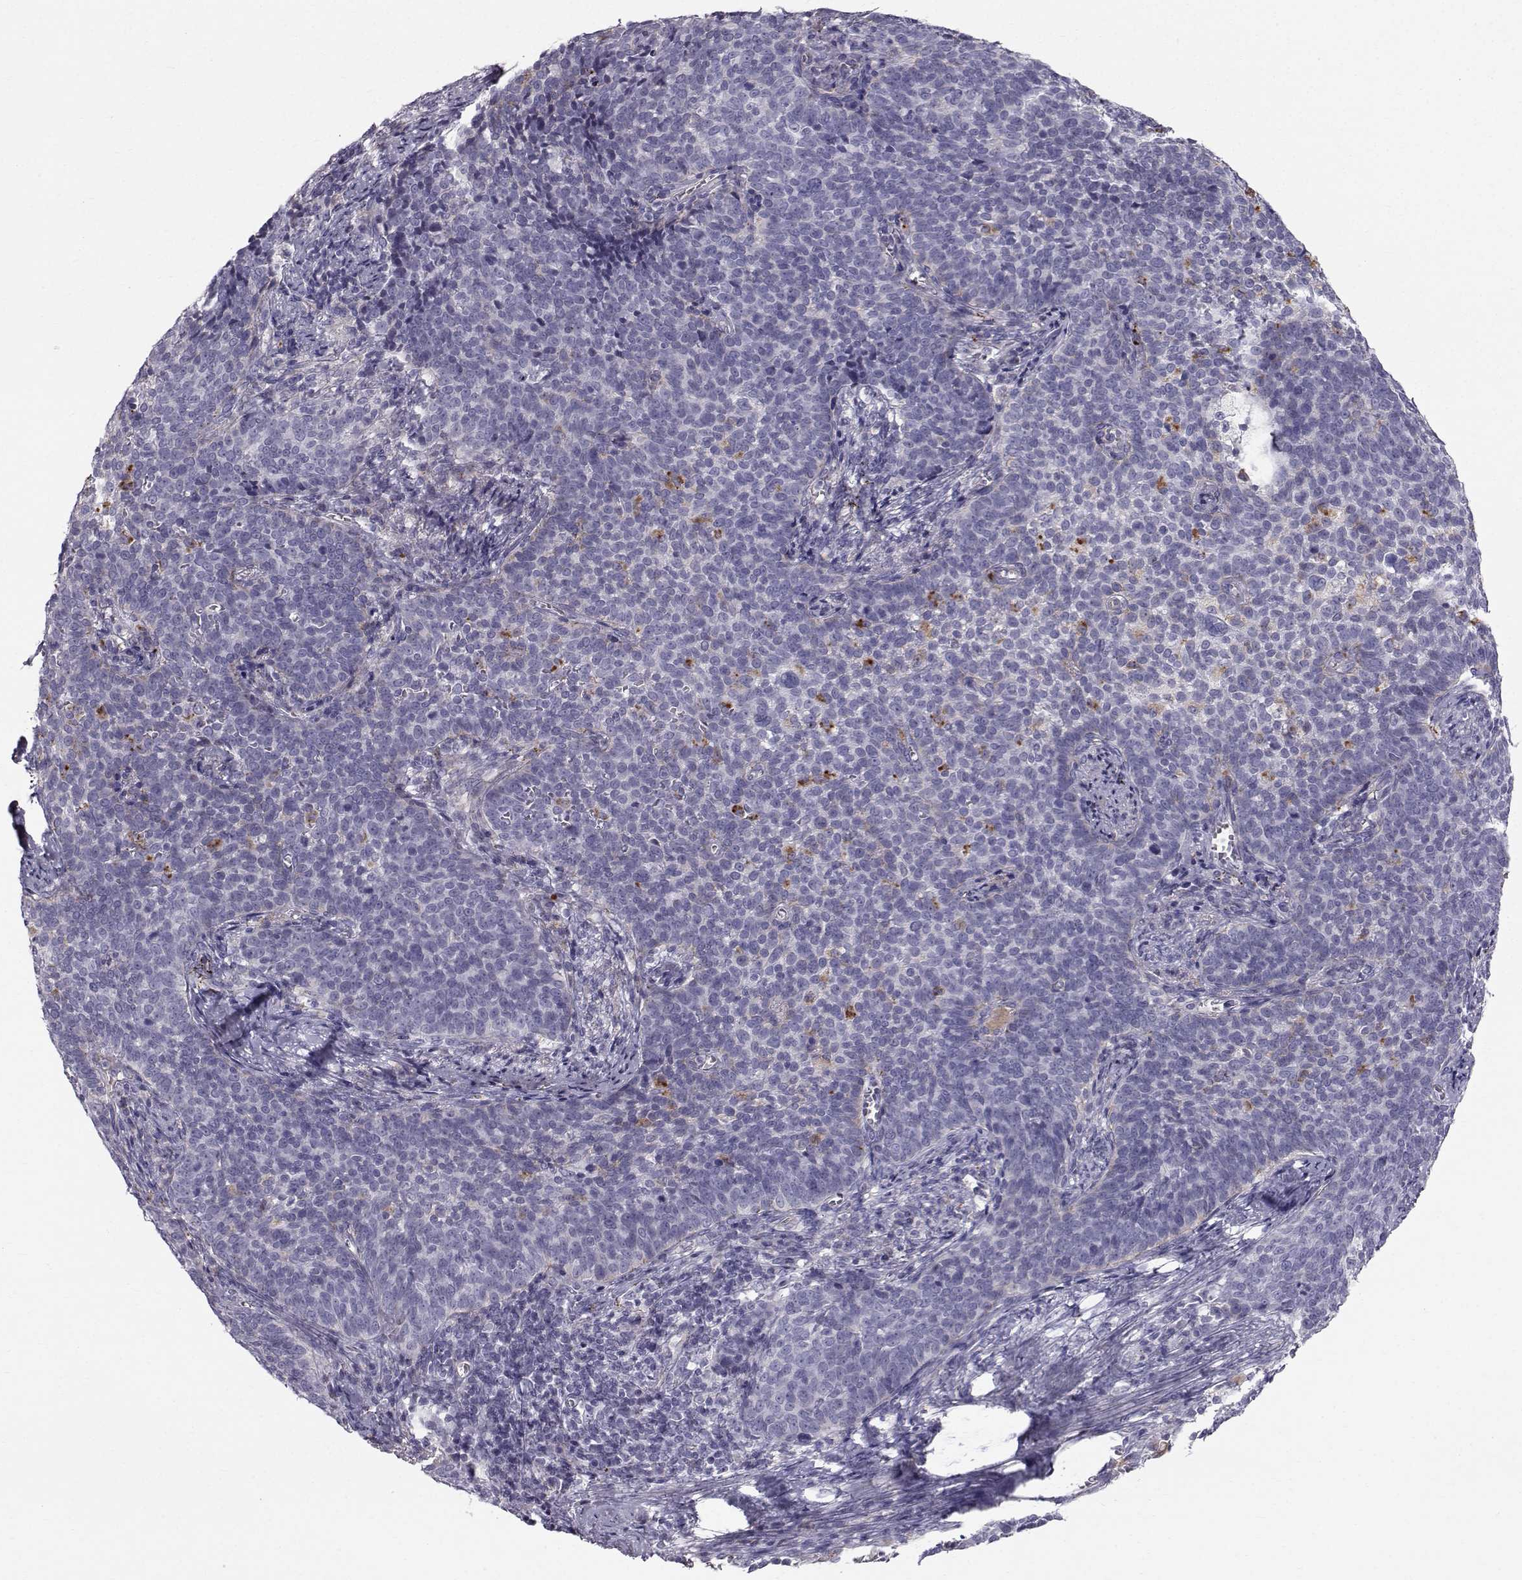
{"staining": {"intensity": "moderate", "quantity": "<25%", "location": "cytoplasmic/membranous"}, "tissue": "cervical cancer", "cell_type": "Tumor cells", "image_type": "cancer", "snomed": [{"axis": "morphology", "description": "Squamous cell carcinoma, NOS"}, {"axis": "topography", "description": "Cervix"}], "caption": "A low amount of moderate cytoplasmic/membranous staining is seen in about <25% of tumor cells in squamous cell carcinoma (cervical) tissue.", "gene": "CALCR", "patient": {"sex": "female", "age": 39}}